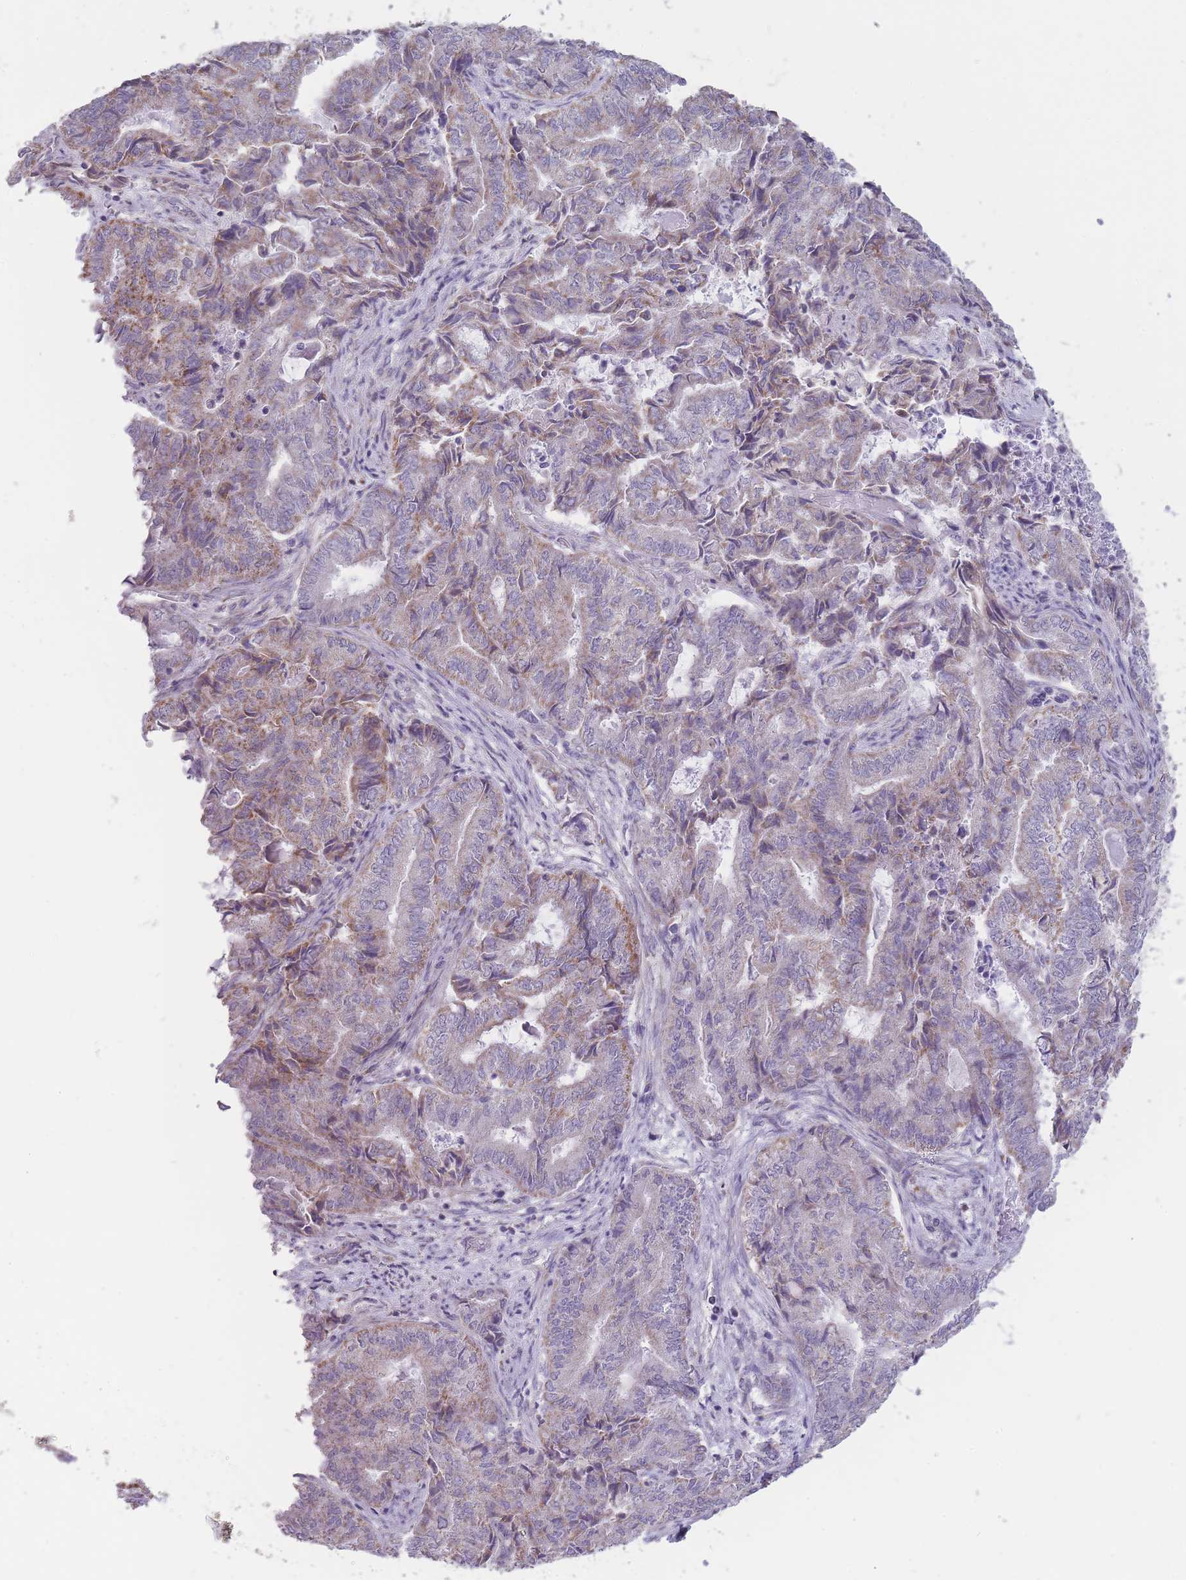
{"staining": {"intensity": "moderate", "quantity": "25%-75%", "location": "cytoplasmic/membranous"}, "tissue": "endometrial cancer", "cell_type": "Tumor cells", "image_type": "cancer", "snomed": [{"axis": "morphology", "description": "Adenocarcinoma, NOS"}, {"axis": "topography", "description": "Endometrium"}], "caption": "The immunohistochemical stain highlights moderate cytoplasmic/membranous staining in tumor cells of endometrial cancer (adenocarcinoma) tissue. (Stains: DAB (3,3'-diaminobenzidine) in brown, nuclei in blue, Microscopy: brightfield microscopy at high magnification).", "gene": "ZBTB24", "patient": {"sex": "female", "age": 80}}